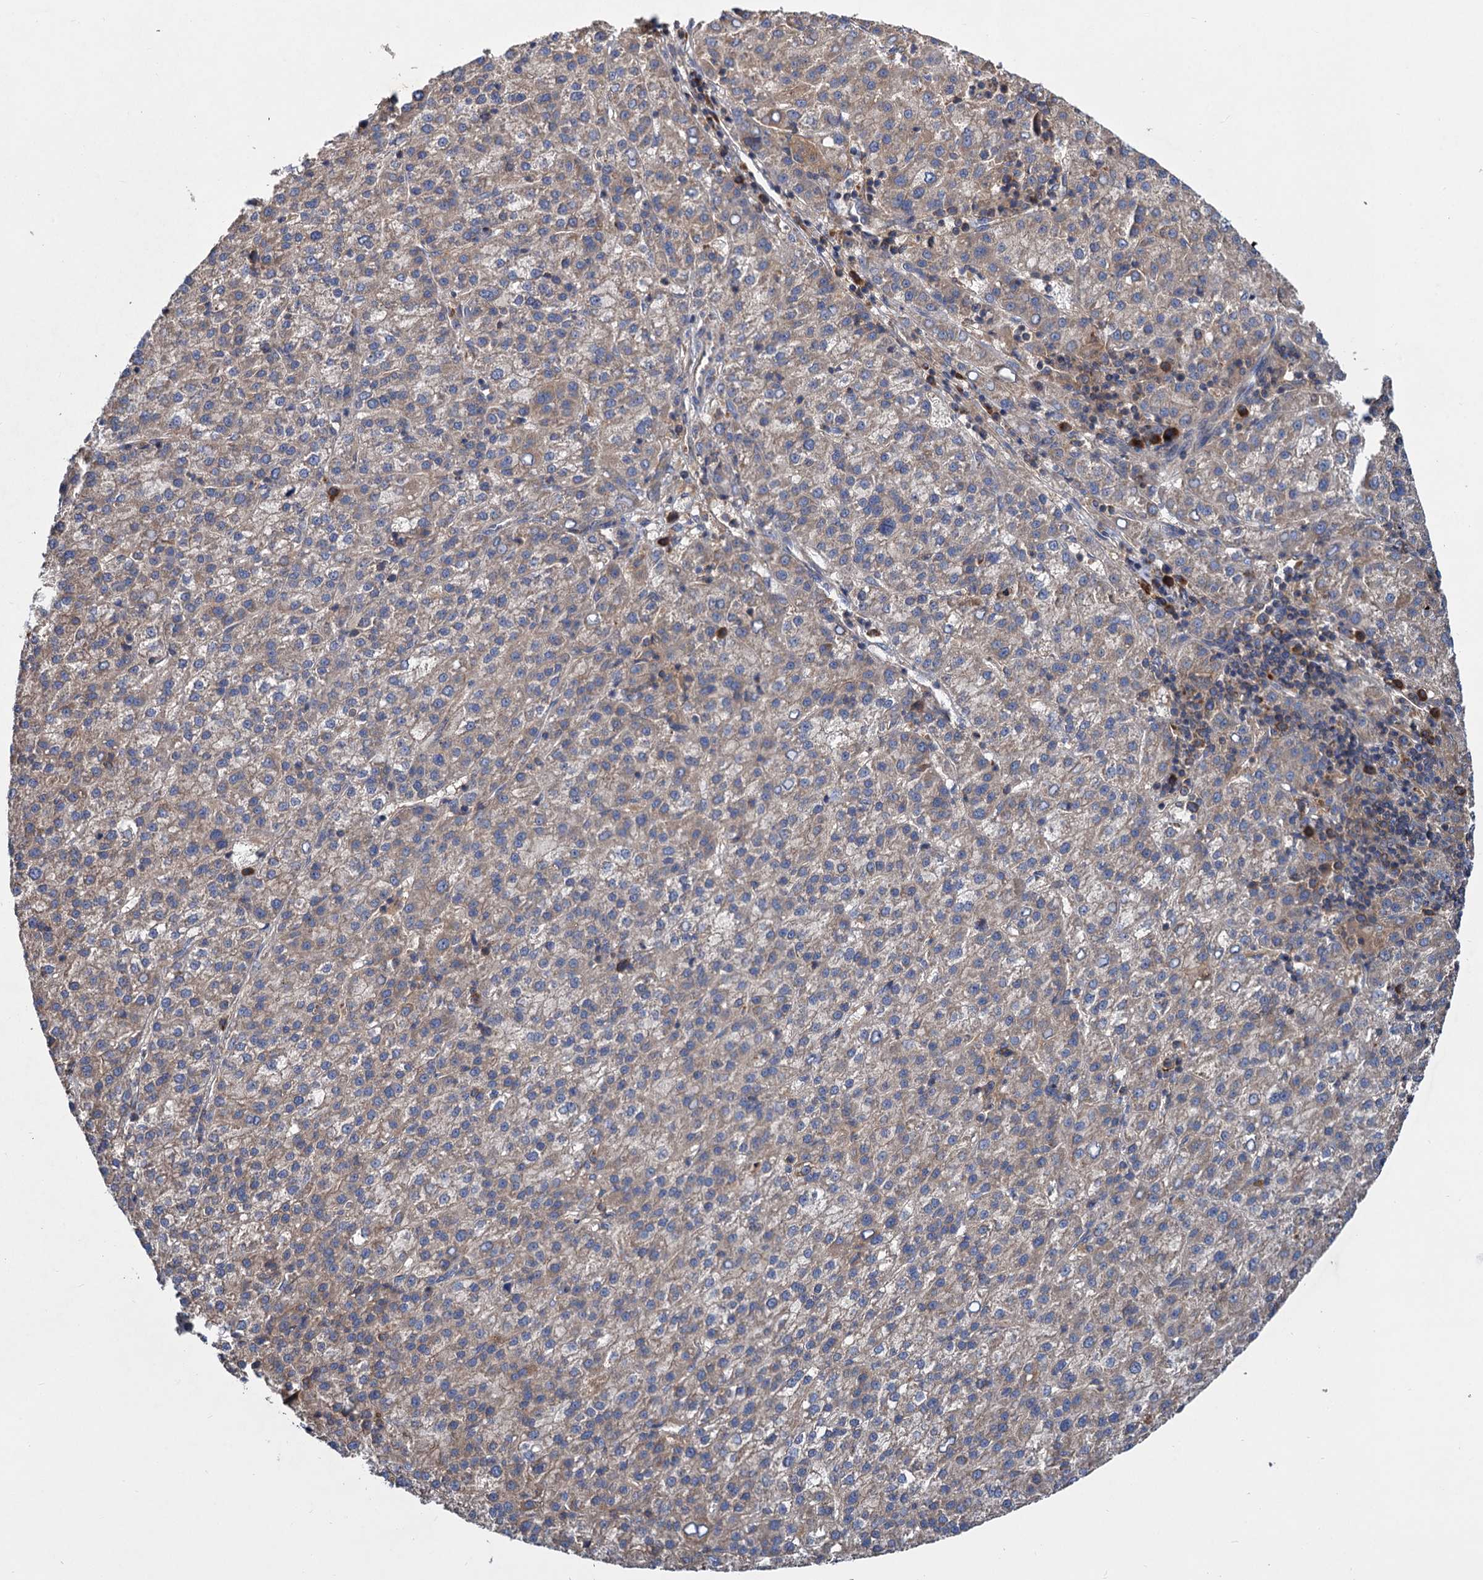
{"staining": {"intensity": "strong", "quantity": "<25%", "location": "cytoplasmic/membranous"}, "tissue": "liver cancer", "cell_type": "Tumor cells", "image_type": "cancer", "snomed": [{"axis": "morphology", "description": "Carcinoma, Hepatocellular, NOS"}, {"axis": "topography", "description": "Liver"}], "caption": "Liver cancer stained with DAB (3,3'-diaminobenzidine) immunohistochemistry (IHC) shows medium levels of strong cytoplasmic/membranous staining in about <25% of tumor cells.", "gene": "ALKBH7", "patient": {"sex": "female", "age": 58}}